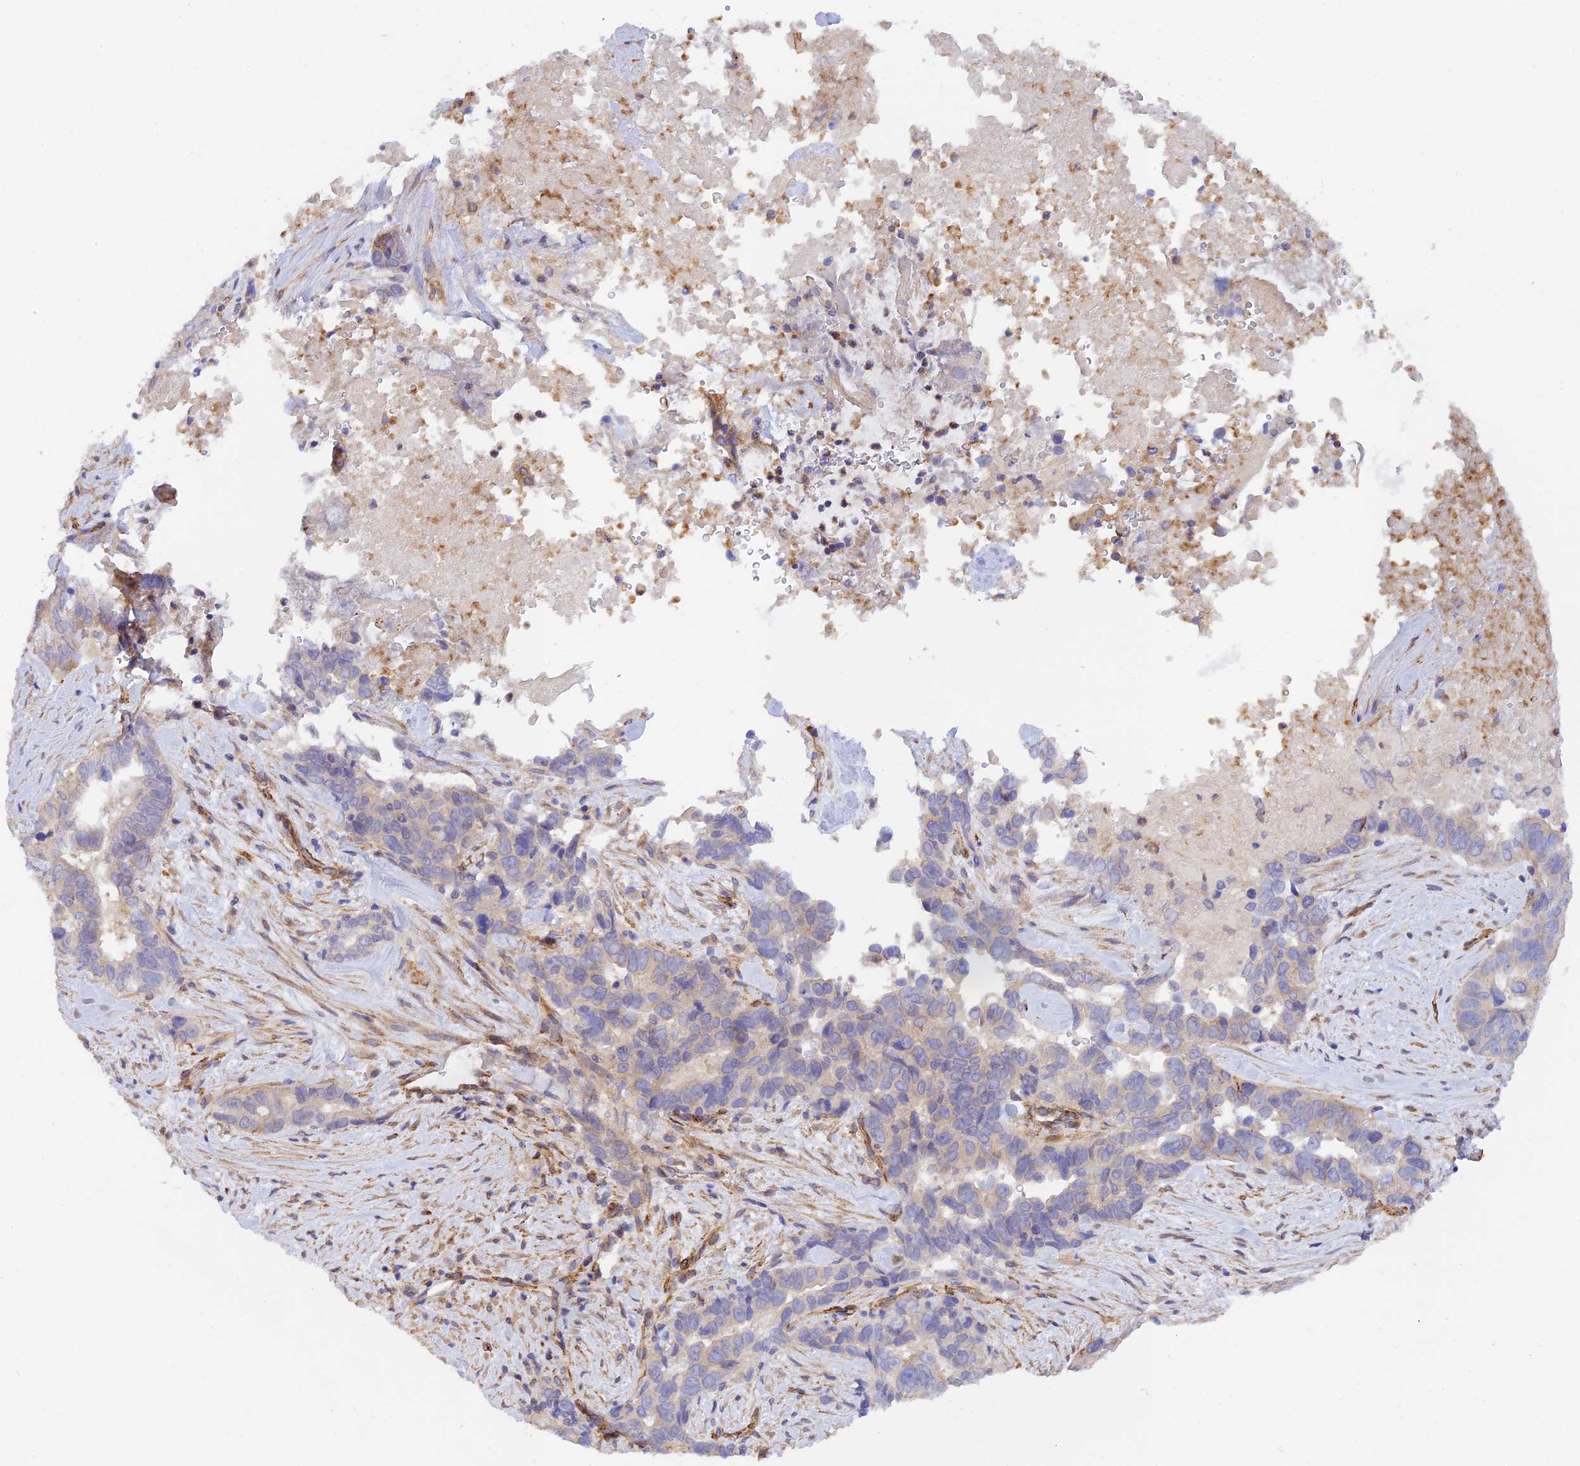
{"staining": {"intensity": "moderate", "quantity": "<25%", "location": "cytoplasmic/membranous"}, "tissue": "pancreatic cancer", "cell_type": "Tumor cells", "image_type": "cancer", "snomed": [{"axis": "morphology", "description": "Adenocarcinoma, NOS"}, {"axis": "topography", "description": "Pancreas"}], "caption": "Protein analysis of adenocarcinoma (pancreatic) tissue shows moderate cytoplasmic/membranous staining in about <25% of tumor cells.", "gene": "MYO9A", "patient": {"sex": "male", "age": 80}}